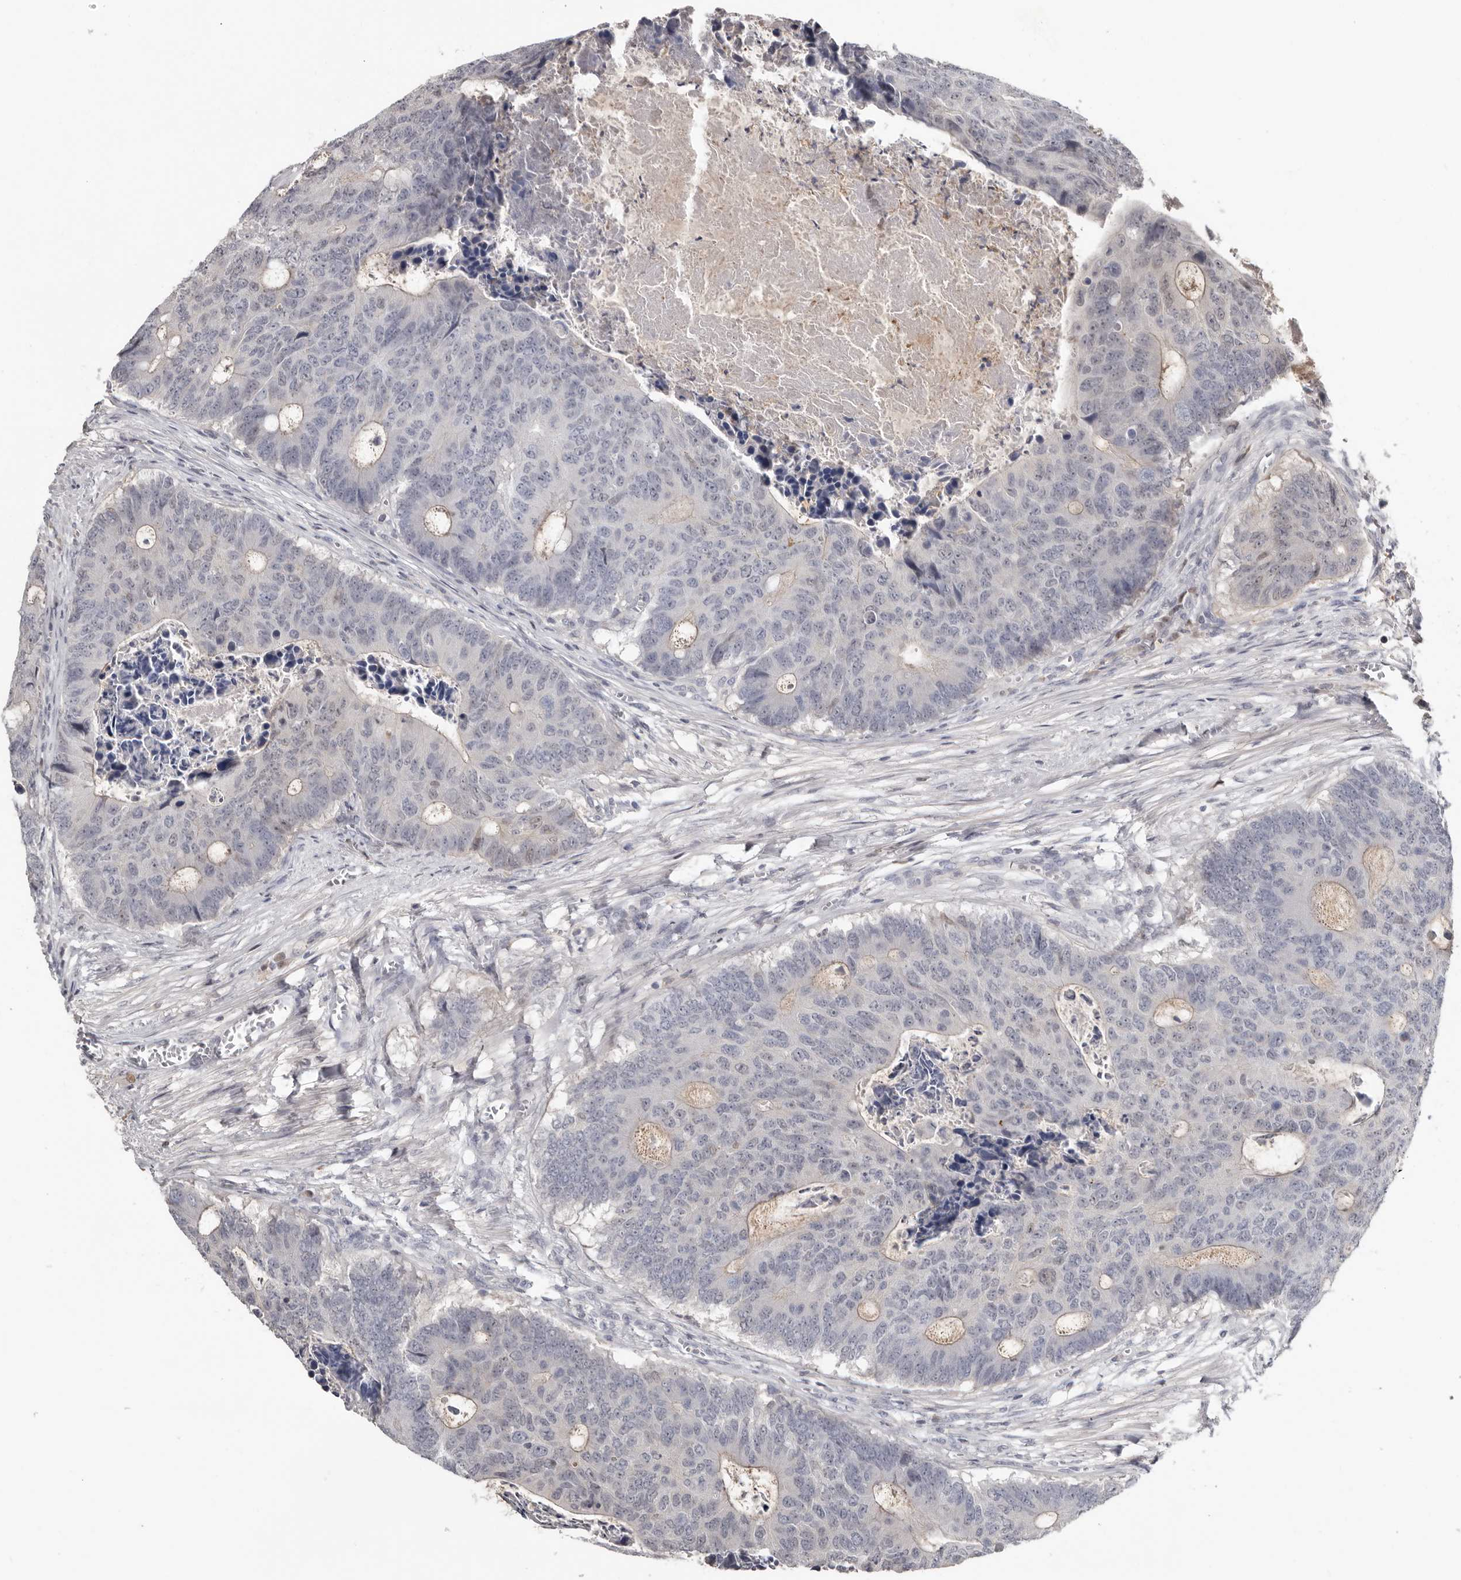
{"staining": {"intensity": "negative", "quantity": "none", "location": "none"}, "tissue": "colorectal cancer", "cell_type": "Tumor cells", "image_type": "cancer", "snomed": [{"axis": "morphology", "description": "Adenocarcinoma, NOS"}, {"axis": "topography", "description": "Colon"}], "caption": "Adenocarcinoma (colorectal) was stained to show a protein in brown. There is no significant expression in tumor cells.", "gene": "RBKS", "patient": {"sex": "male", "age": 87}}